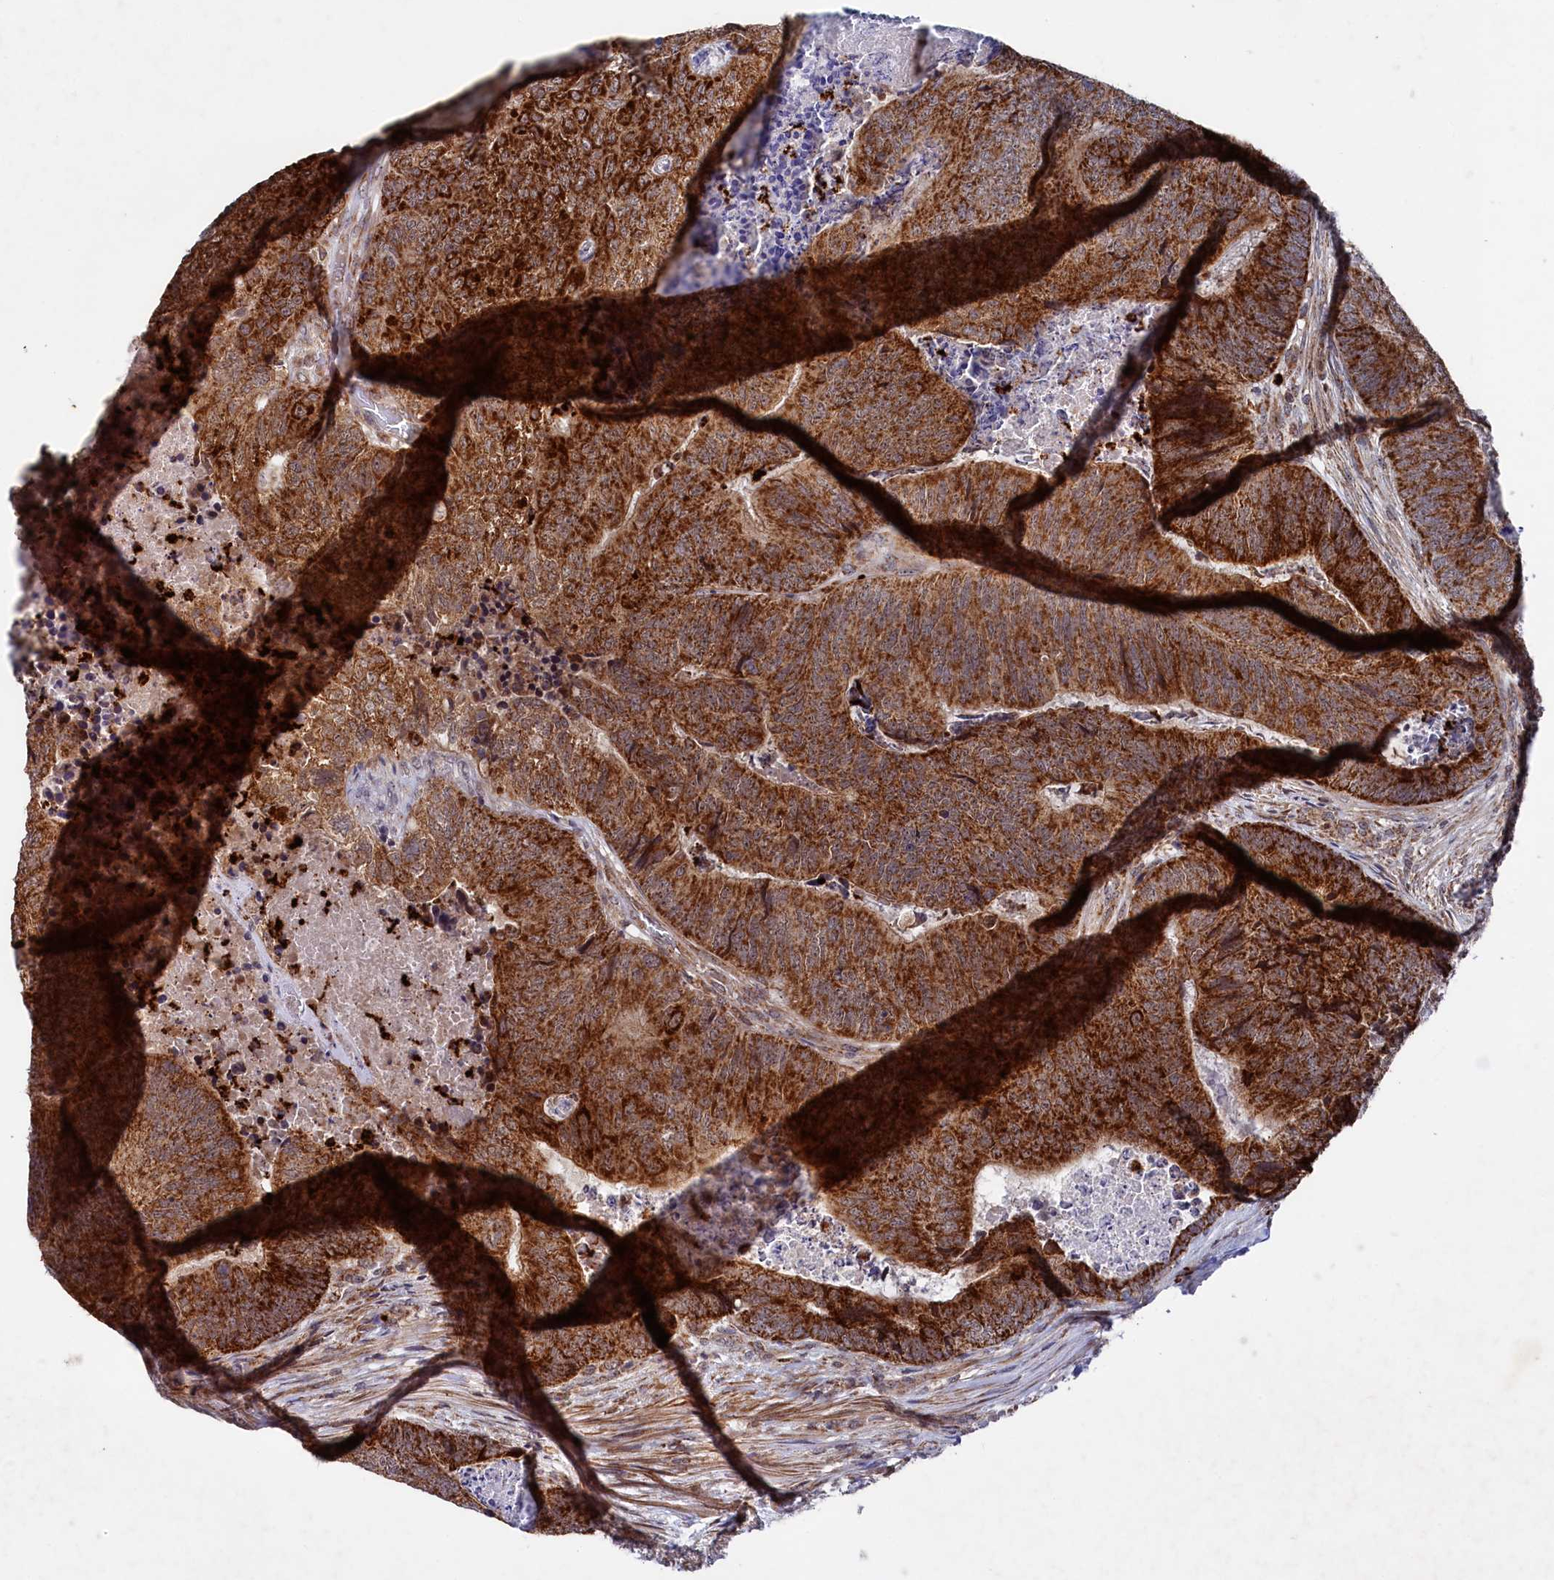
{"staining": {"intensity": "strong", "quantity": ">75%", "location": "cytoplasmic/membranous"}, "tissue": "colorectal cancer", "cell_type": "Tumor cells", "image_type": "cancer", "snomed": [{"axis": "morphology", "description": "Adenocarcinoma, NOS"}, {"axis": "topography", "description": "Colon"}], "caption": "A brown stain labels strong cytoplasmic/membranous positivity of a protein in adenocarcinoma (colorectal) tumor cells. Immunohistochemistry stains the protein in brown and the nuclei are stained blue.", "gene": "CHCHD1", "patient": {"sex": "female", "age": 67}}